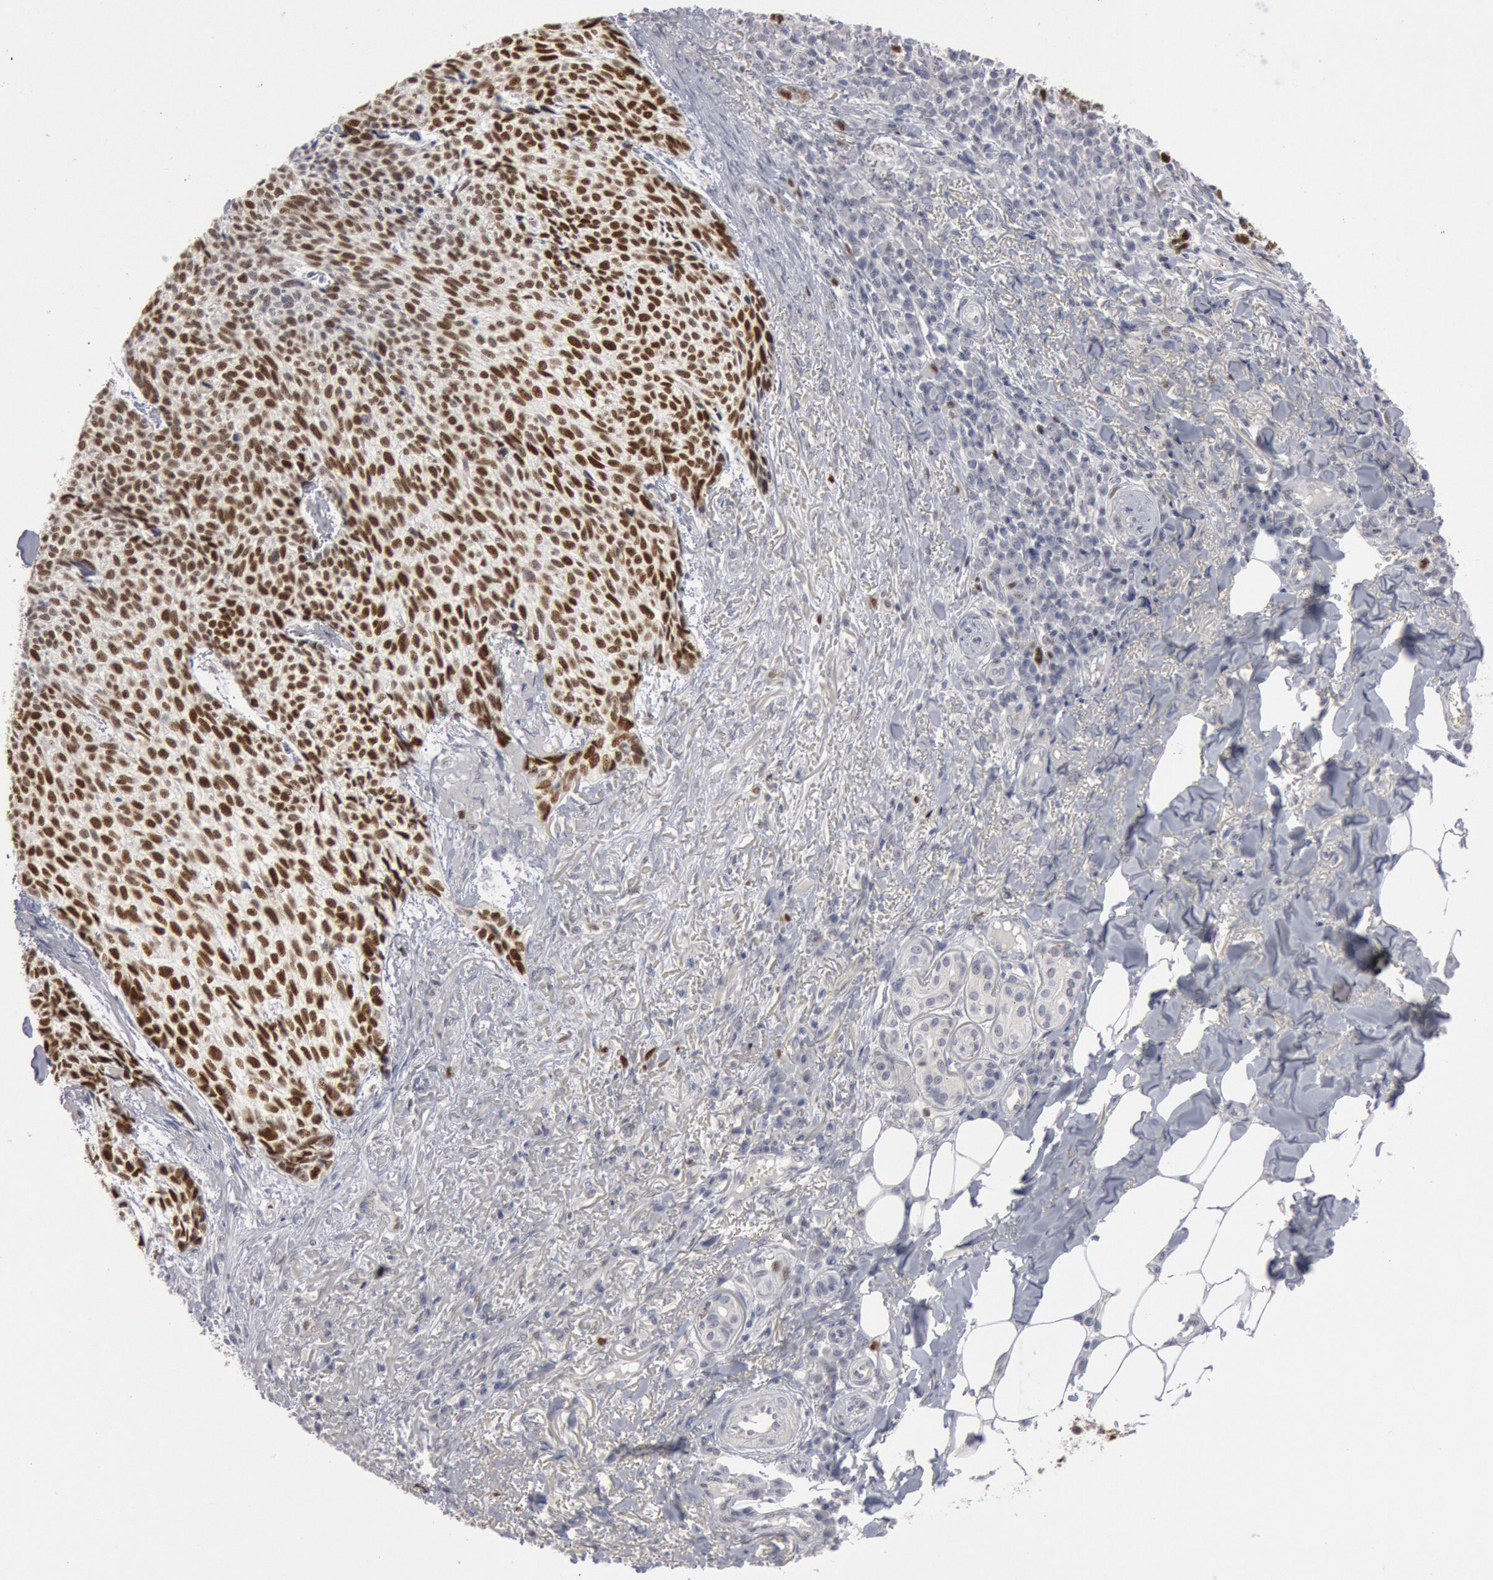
{"staining": {"intensity": "strong", "quantity": ">75%", "location": "nuclear"}, "tissue": "skin cancer", "cell_type": "Tumor cells", "image_type": "cancer", "snomed": [{"axis": "morphology", "description": "Basal cell carcinoma"}, {"axis": "topography", "description": "Skin"}], "caption": "High-magnification brightfield microscopy of basal cell carcinoma (skin) stained with DAB (3,3'-diaminobenzidine) (brown) and counterstained with hematoxylin (blue). tumor cells exhibit strong nuclear positivity is identified in about>75% of cells. The staining is performed using DAB (3,3'-diaminobenzidine) brown chromogen to label protein expression. The nuclei are counter-stained blue using hematoxylin.", "gene": "WDHD1", "patient": {"sex": "female", "age": 89}}